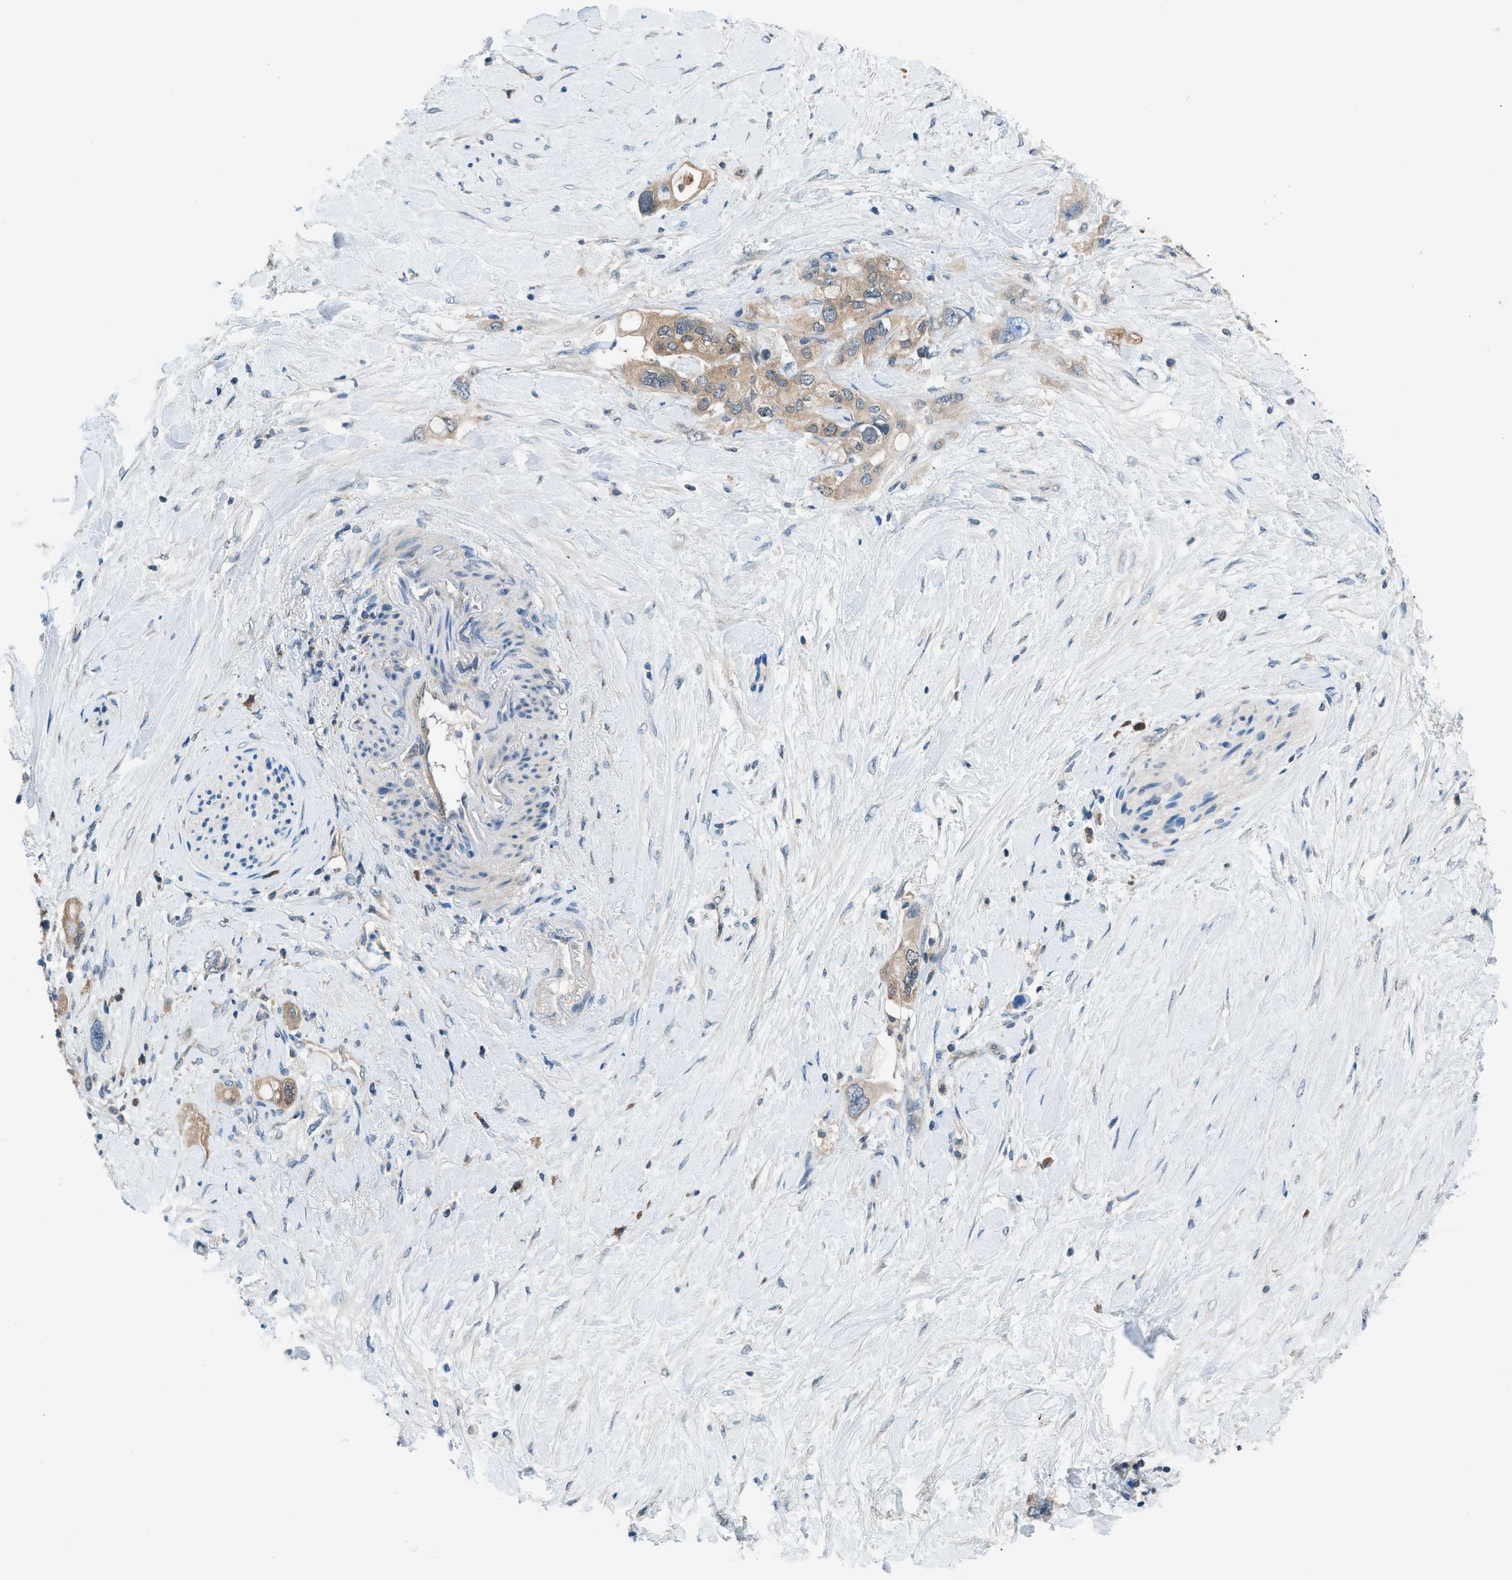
{"staining": {"intensity": "weak", "quantity": ">75%", "location": "cytoplasmic/membranous"}, "tissue": "pancreatic cancer", "cell_type": "Tumor cells", "image_type": "cancer", "snomed": [{"axis": "morphology", "description": "Adenocarcinoma, NOS"}, {"axis": "topography", "description": "Pancreas"}], "caption": "Immunohistochemistry of pancreatic adenocarcinoma displays low levels of weak cytoplasmic/membranous positivity in approximately >75% of tumor cells. (Stains: DAB in brown, nuclei in blue, Microscopy: brightfield microscopy at high magnification).", "gene": "ACP1", "patient": {"sex": "female", "age": 56}}